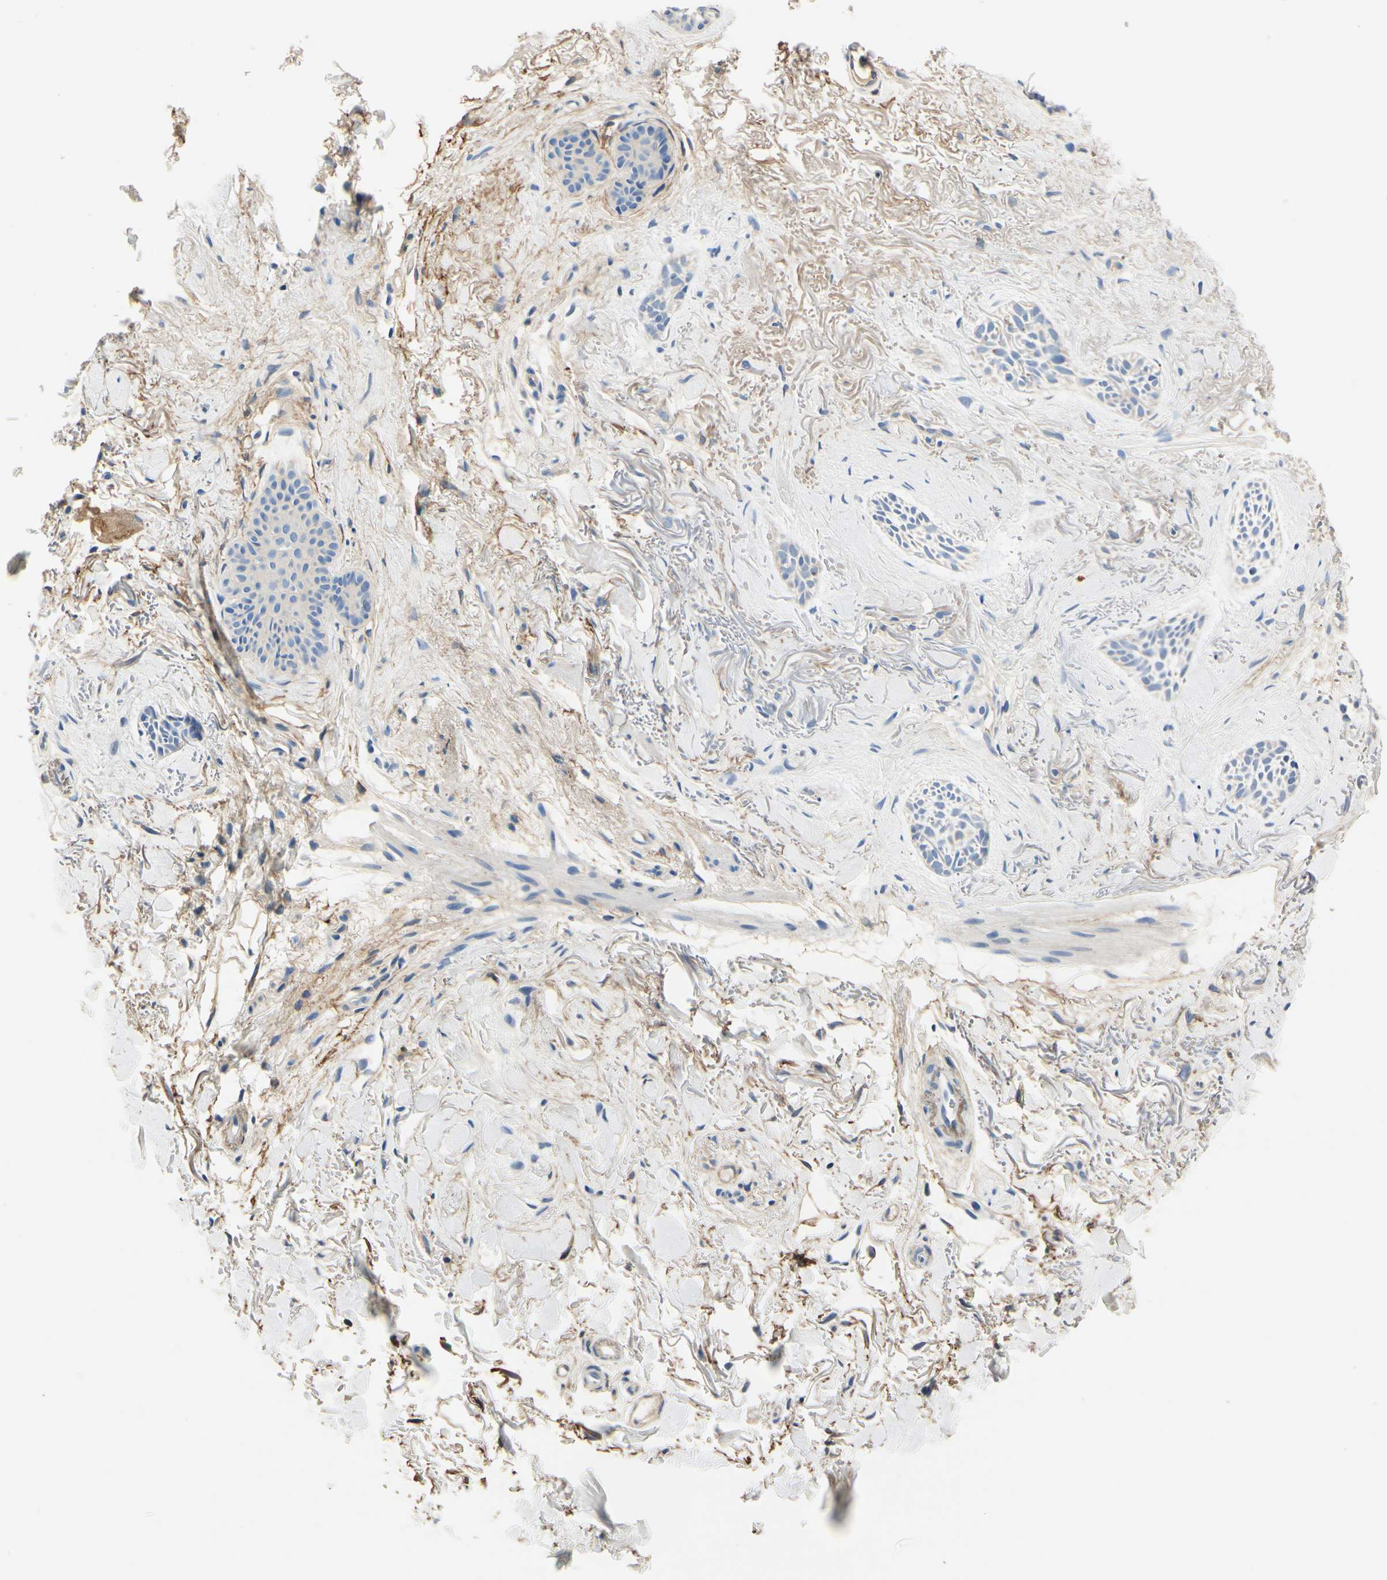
{"staining": {"intensity": "negative", "quantity": "none", "location": "none"}, "tissue": "skin cancer", "cell_type": "Tumor cells", "image_type": "cancer", "snomed": [{"axis": "morphology", "description": "Normal tissue, NOS"}, {"axis": "morphology", "description": "Basal cell carcinoma"}, {"axis": "topography", "description": "Skin"}], "caption": "High power microscopy histopathology image of an immunohistochemistry (IHC) histopathology image of skin cancer (basal cell carcinoma), revealing no significant staining in tumor cells.", "gene": "TGFBR3", "patient": {"sex": "female", "age": 84}}